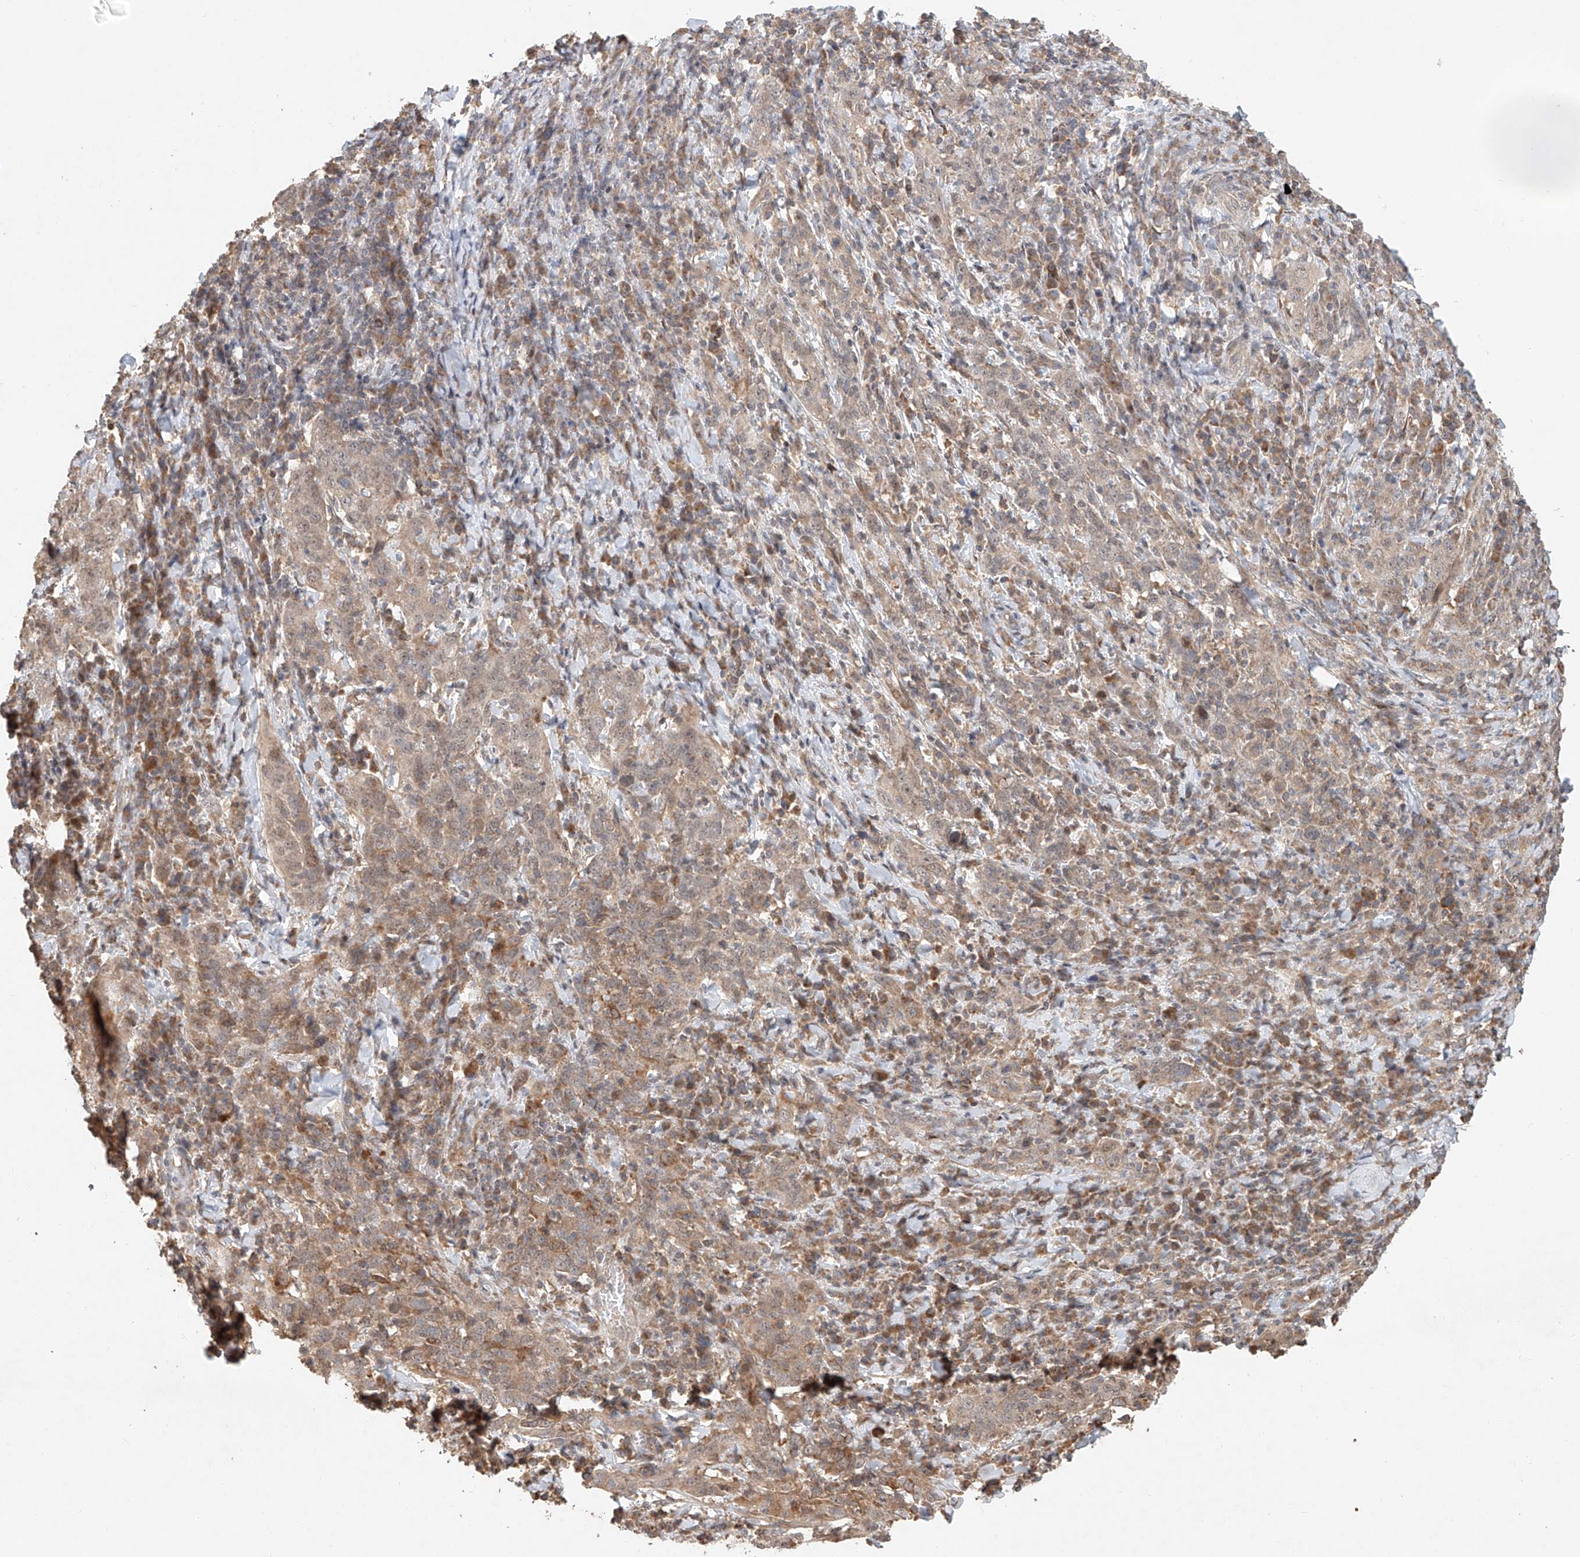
{"staining": {"intensity": "weak", "quantity": "<25%", "location": "cytoplasmic/membranous"}, "tissue": "cervical cancer", "cell_type": "Tumor cells", "image_type": "cancer", "snomed": [{"axis": "morphology", "description": "Squamous cell carcinoma, NOS"}, {"axis": "topography", "description": "Cervix"}], "caption": "High magnification brightfield microscopy of squamous cell carcinoma (cervical) stained with DAB (3,3'-diaminobenzidine) (brown) and counterstained with hematoxylin (blue): tumor cells show no significant positivity.", "gene": "TMEM61", "patient": {"sex": "female", "age": 46}}